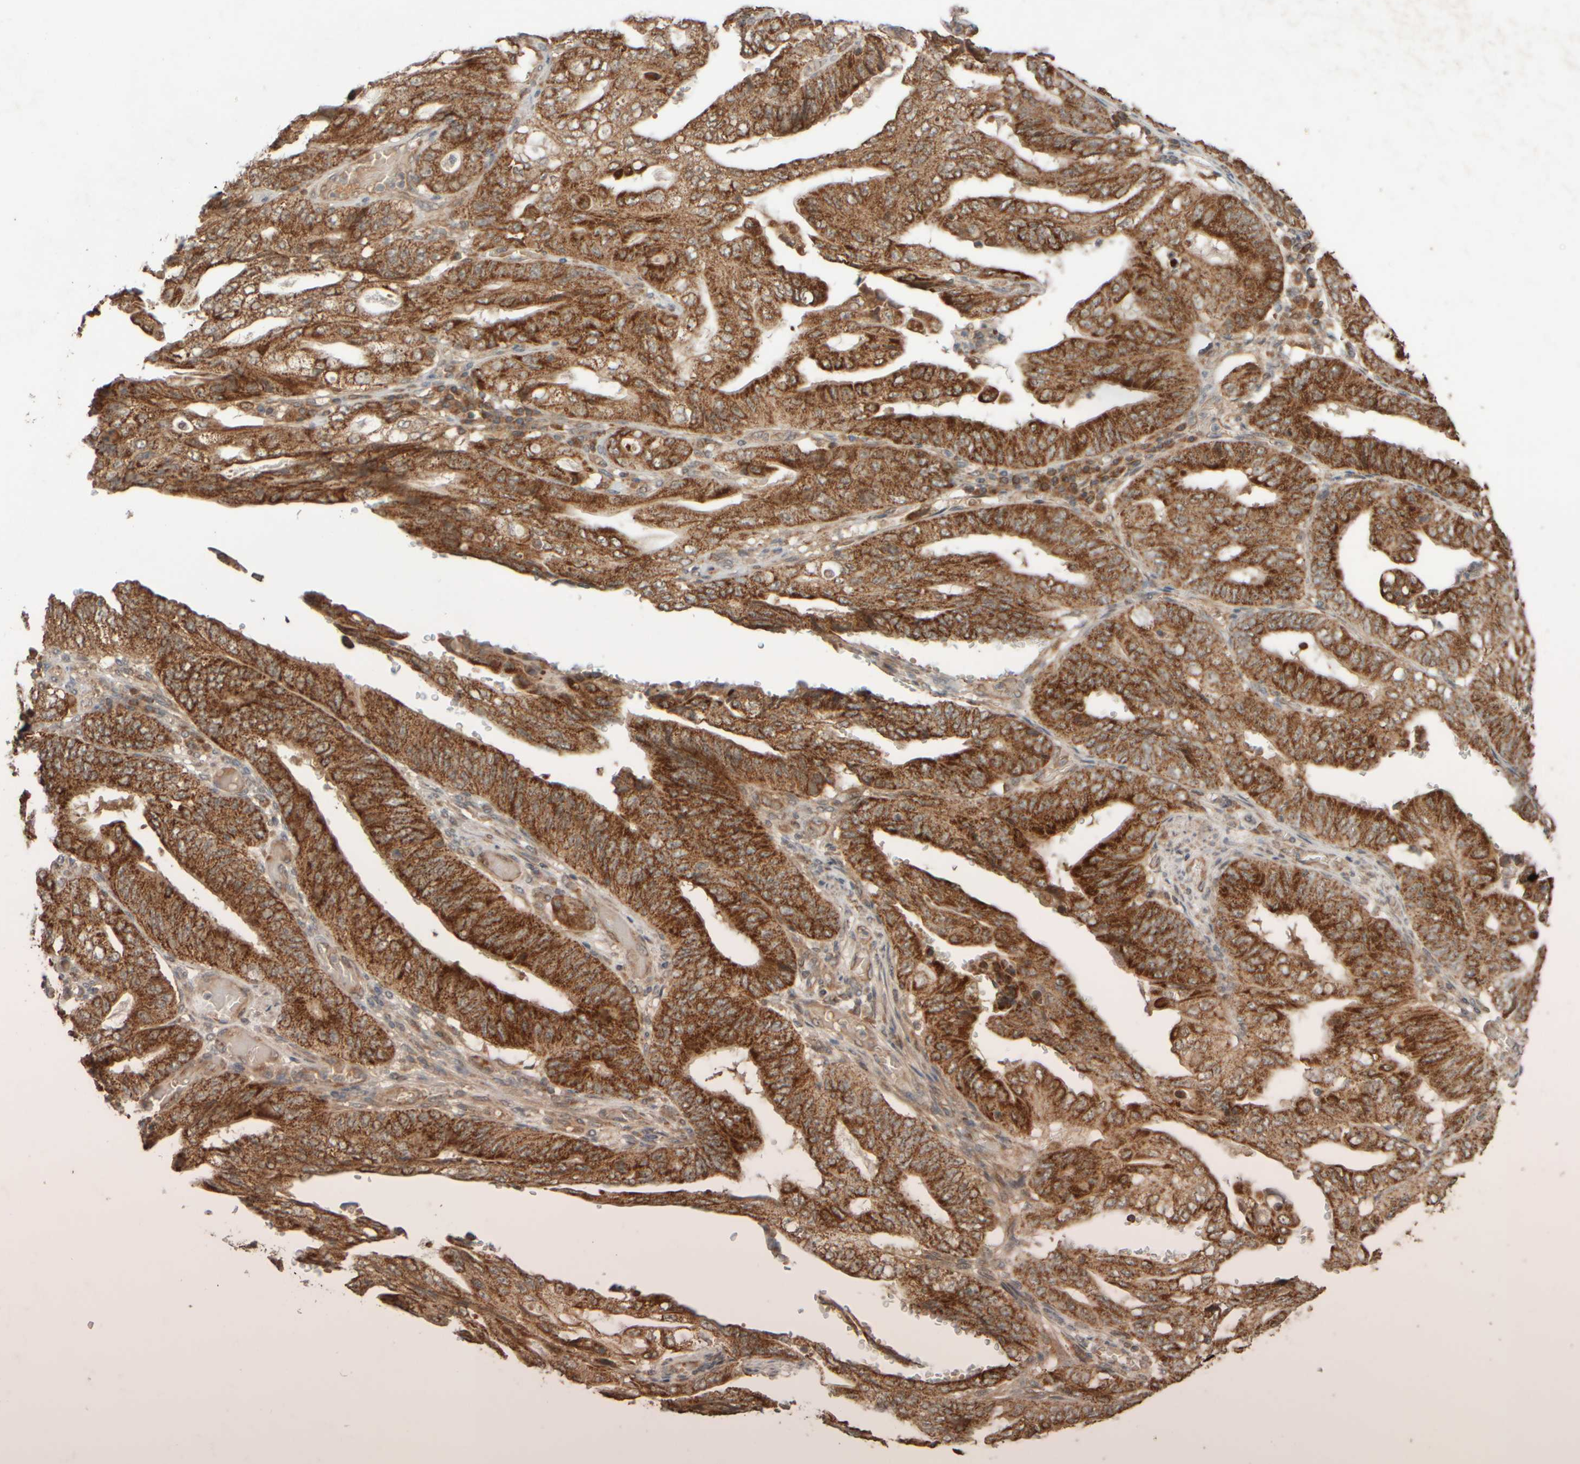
{"staining": {"intensity": "strong", "quantity": ">75%", "location": "cytoplasmic/membranous"}, "tissue": "stomach cancer", "cell_type": "Tumor cells", "image_type": "cancer", "snomed": [{"axis": "morphology", "description": "Adenocarcinoma, NOS"}, {"axis": "topography", "description": "Stomach"}], "caption": "The photomicrograph shows a brown stain indicating the presence of a protein in the cytoplasmic/membranous of tumor cells in stomach cancer (adenocarcinoma).", "gene": "EIF2B3", "patient": {"sex": "female", "age": 73}}